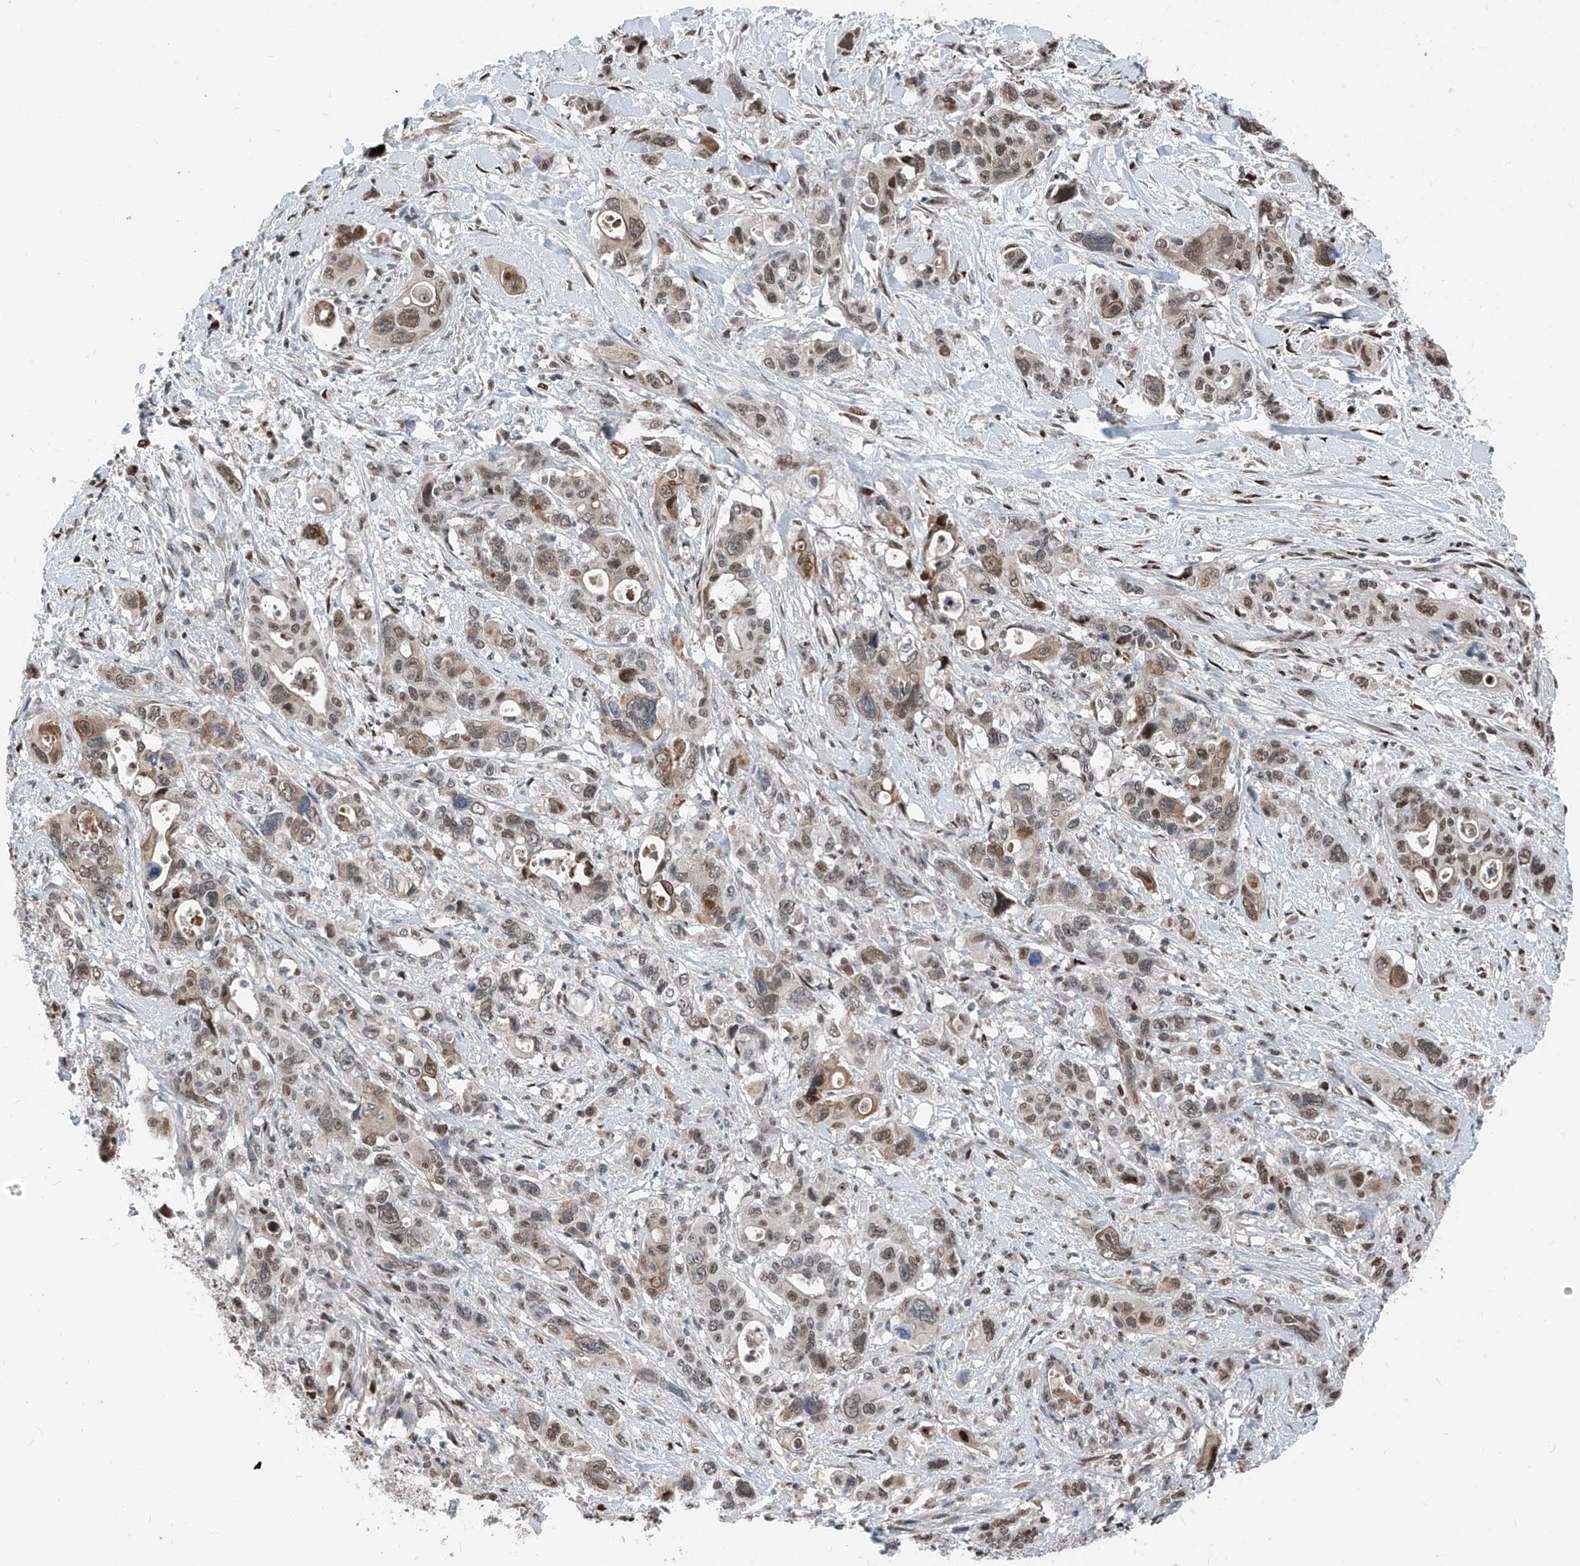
{"staining": {"intensity": "moderate", "quantity": "25%-75%", "location": "nuclear"}, "tissue": "pancreatic cancer", "cell_type": "Tumor cells", "image_type": "cancer", "snomed": [{"axis": "morphology", "description": "Adenocarcinoma, NOS"}, {"axis": "topography", "description": "Pancreas"}], "caption": "Human pancreatic cancer stained for a protein (brown) demonstrates moderate nuclear positive staining in about 25%-75% of tumor cells.", "gene": "RBP7", "patient": {"sex": "male", "age": 46}}